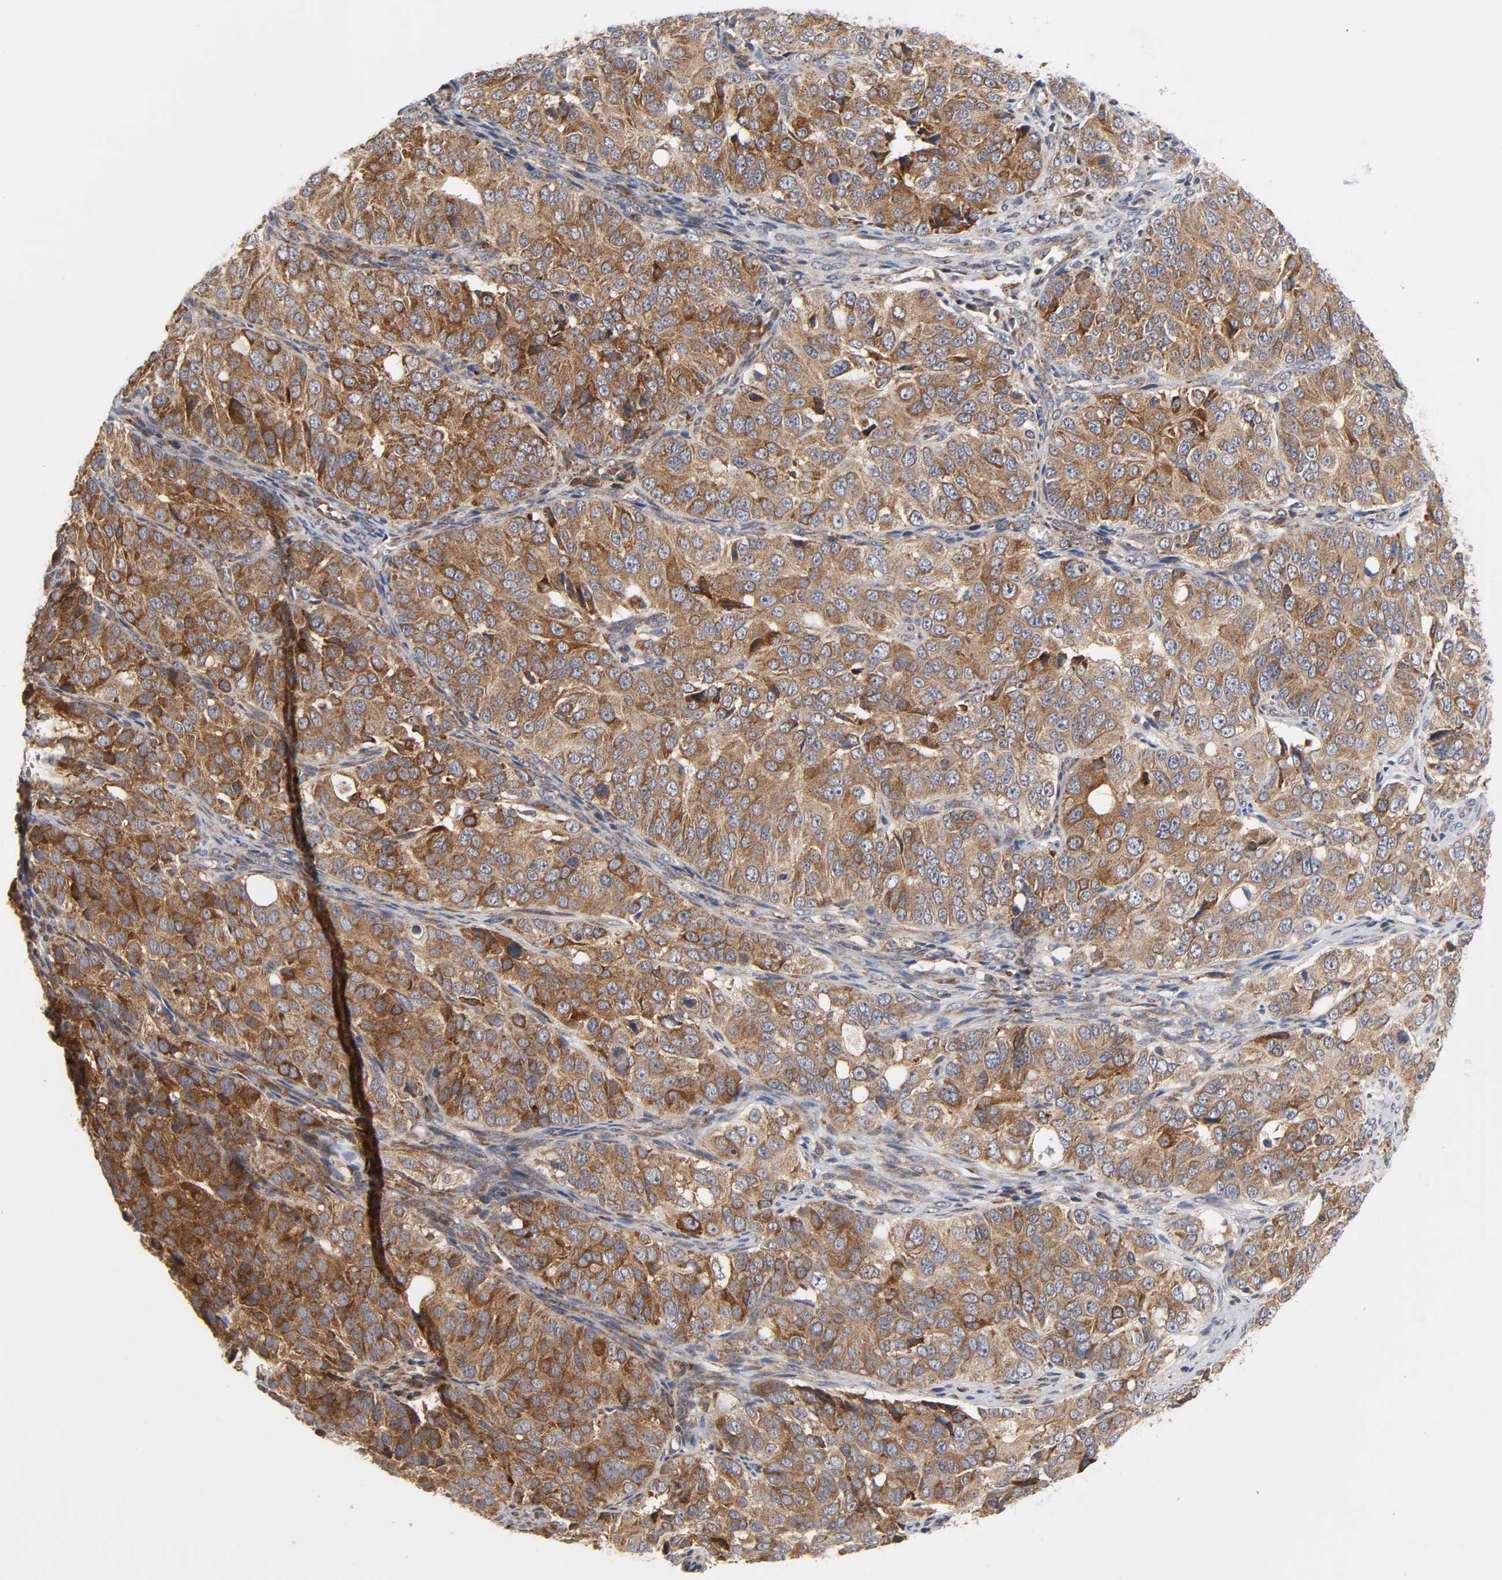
{"staining": {"intensity": "moderate", "quantity": ">75%", "location": "cytoplasmic/membranous"}, "tissue": "ovarian cancer", "cell_type": "Tumor cells", "image_type": "cancer", "snomed": [{"axis": "morphology", "description": "Carcinoma, endometroid"}, {"axis": "topography", "description": "Ovary"}], "caption": "Ovarian cancer (endometroid carcinoma) stained for a protein shows moderate cytoplasmic/membranous positivity in tumor cells. (brown staining indicates protein expression, while blue staining denotes nuclei).", "gene": "BAX", "patient": {"sex": "female", "age": 51}}